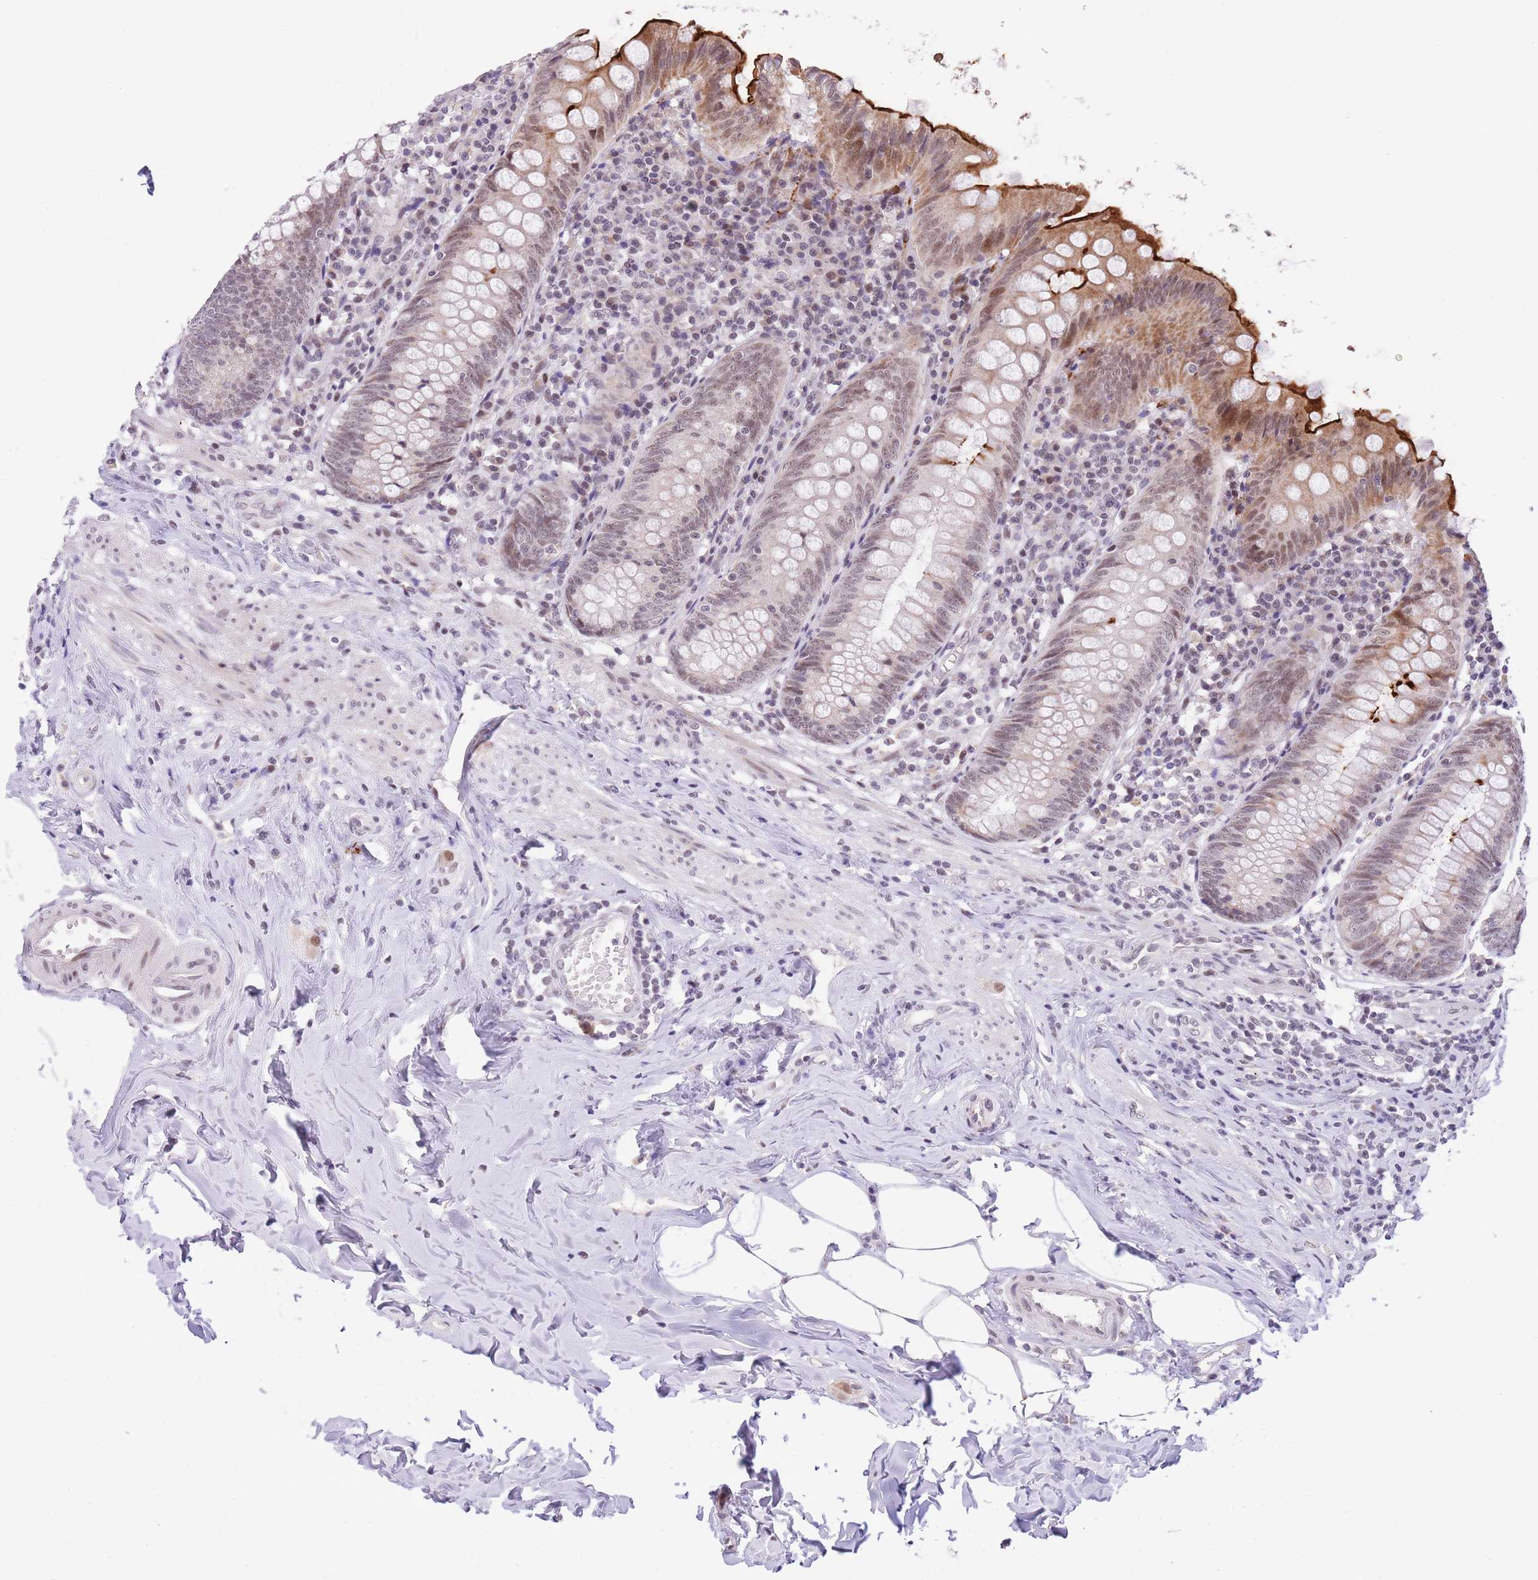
{"staining": {"intensity": "moderate", "quantity": "25%-75%", "location": "cytoplasmic/membranous"}, "tissue": "appendix", "cell_type": "Glandular cells", "image_type": "normal", "snomed": [{"axis": "morphology", "description": "Normal tissue, NOS"}, {"axis": "topography", "description": "Appendix"}], "caption": "Human appendix stained for a protein (brown) displays moderate cytoplasmic/membranous positive positivity in approximately 25%-75% of glandular cells.", "gene": "RFX1", "patient": {"sex": "female", "age": 54}}